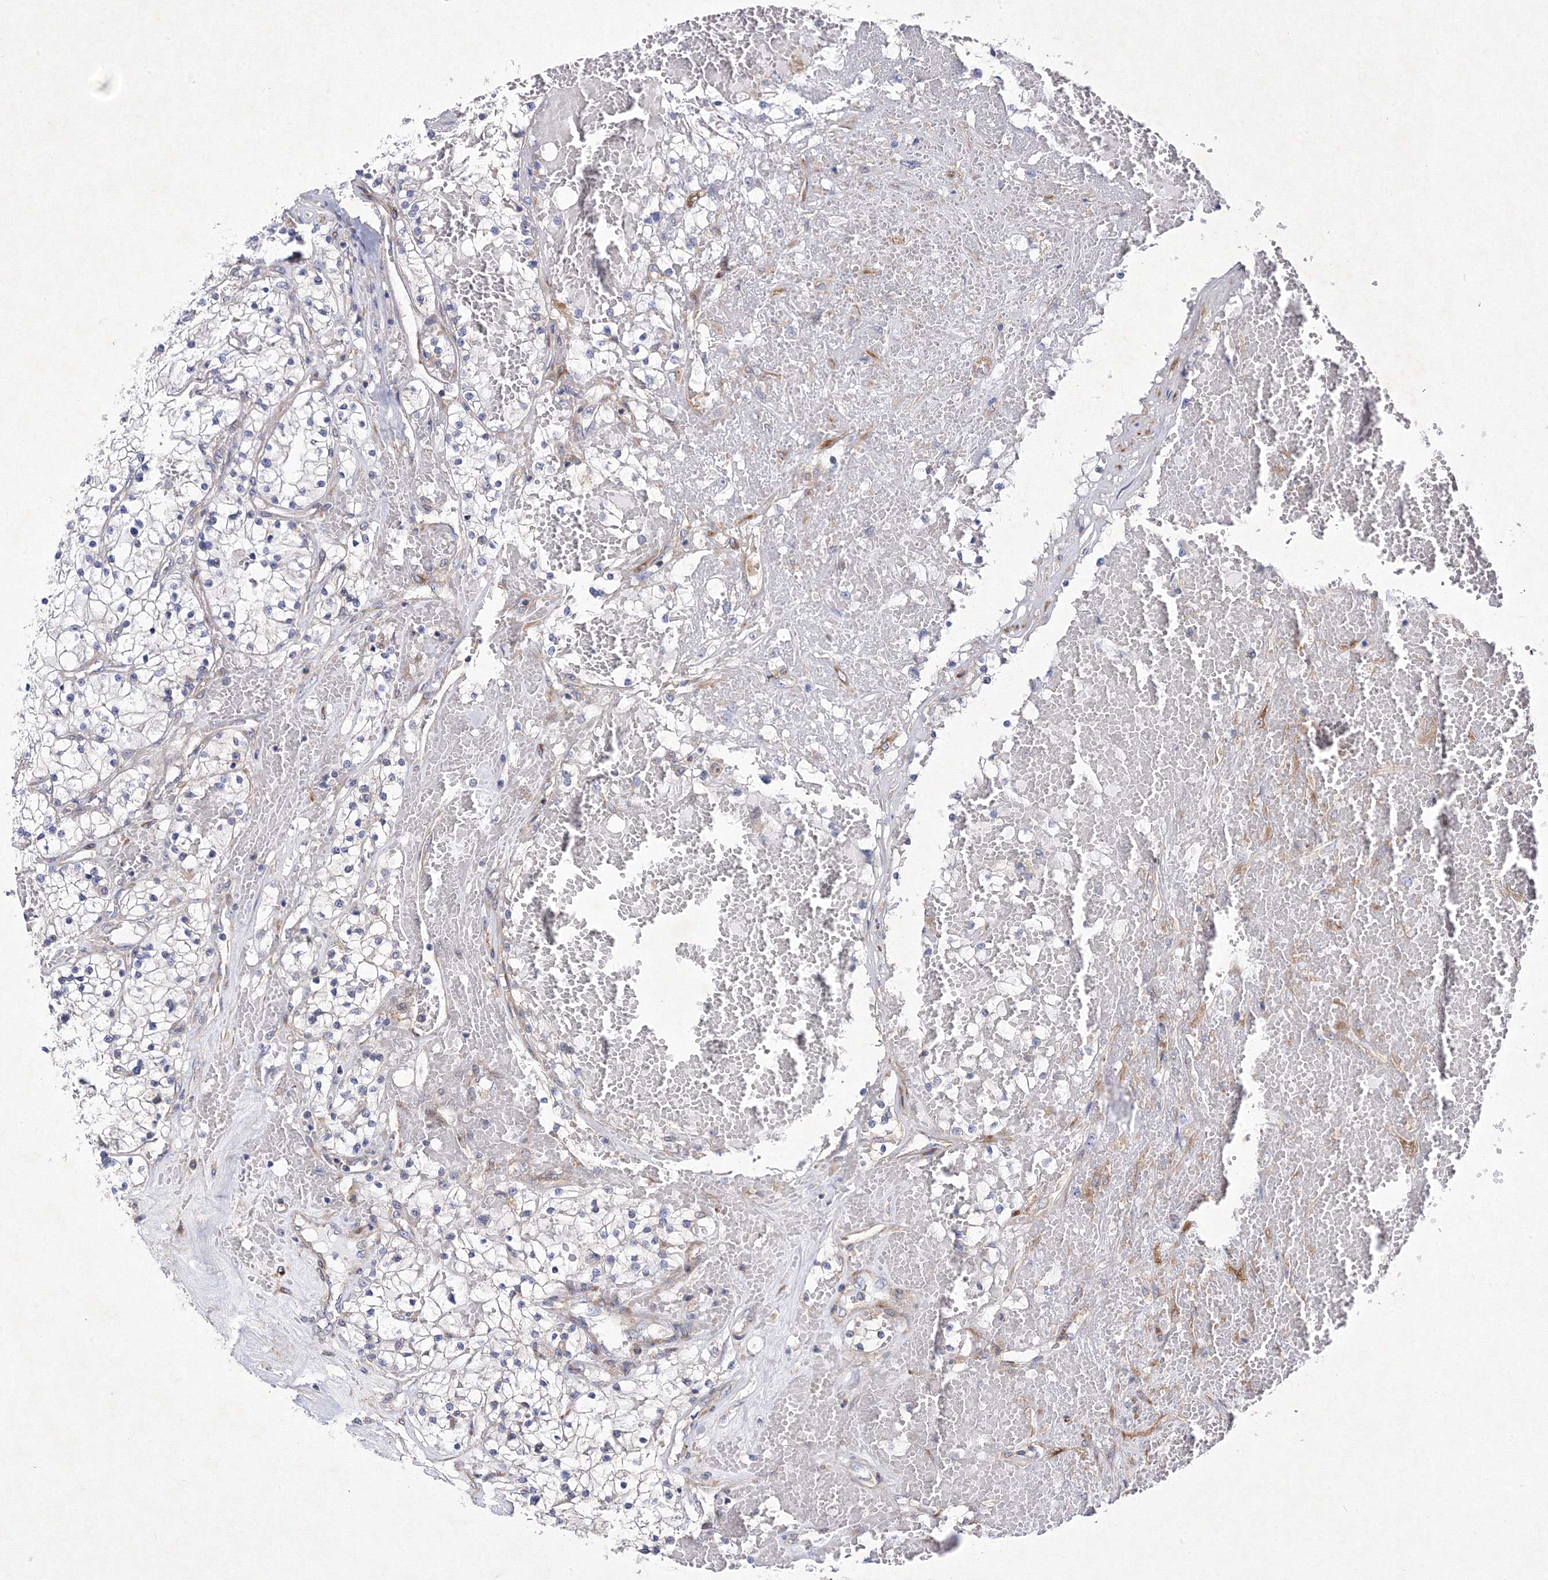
{"staining": {"intensity": "negative", "quantity": "none", "location": "none"}, "tissue": "renal cancer", "cell_type": "Tumor cells", "image_type": "cancer", "snomed": [{"axis": "morphology", "description": "Normal tissue, NOS"}, {"axis": "morphology", "description": "Adenocarcinoma, NOS"}, {"axis": "topography", "description": "Kidney"}], "caption": "High power microscopy micrograph of an immunohistochemistry micrograph of renal cancer (adenocarcinoma), revealing no significant expression in tumor cells. (IHC, brightfield microscopy, high magnification).", "gene": "SNX18", "patient": {"sex": "male", "age": 68}}